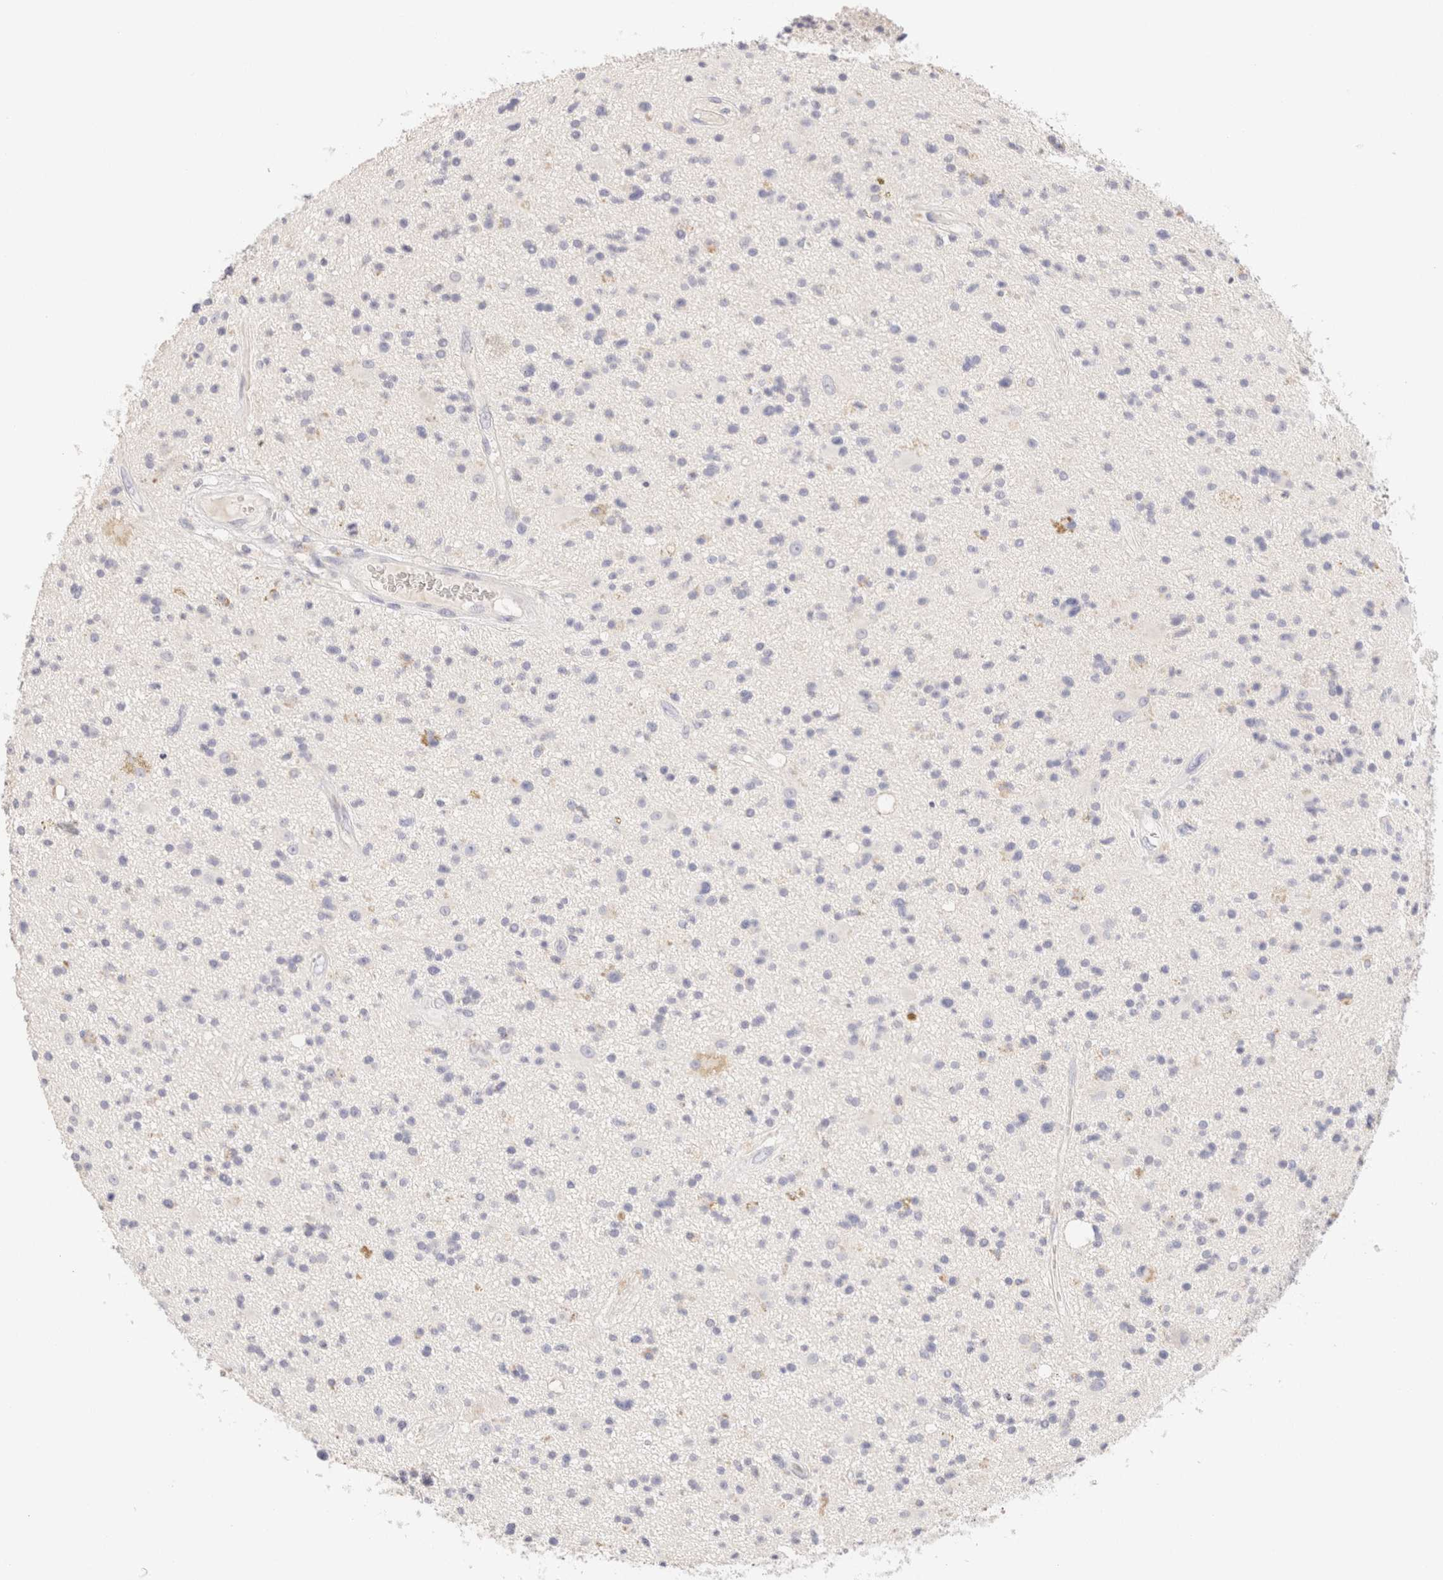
{"staining": {"intensity": "negative", "quantity": "none", "location": "none"}, "tissue": "glioma", "cell_type": "Tumor cells", "image_type": "cancer", "snomed": [{"axis": "morphology", "description": "Glioma, malignant, High grade"}, {"axis": "topography", "description": "Brain"}], "caption": "Immunohistochemical staining of human glioma exhibits no significant staining in tumor cells.", "gene": "SCGB2A2", "patient": {"sex": "male", "age": 33}}